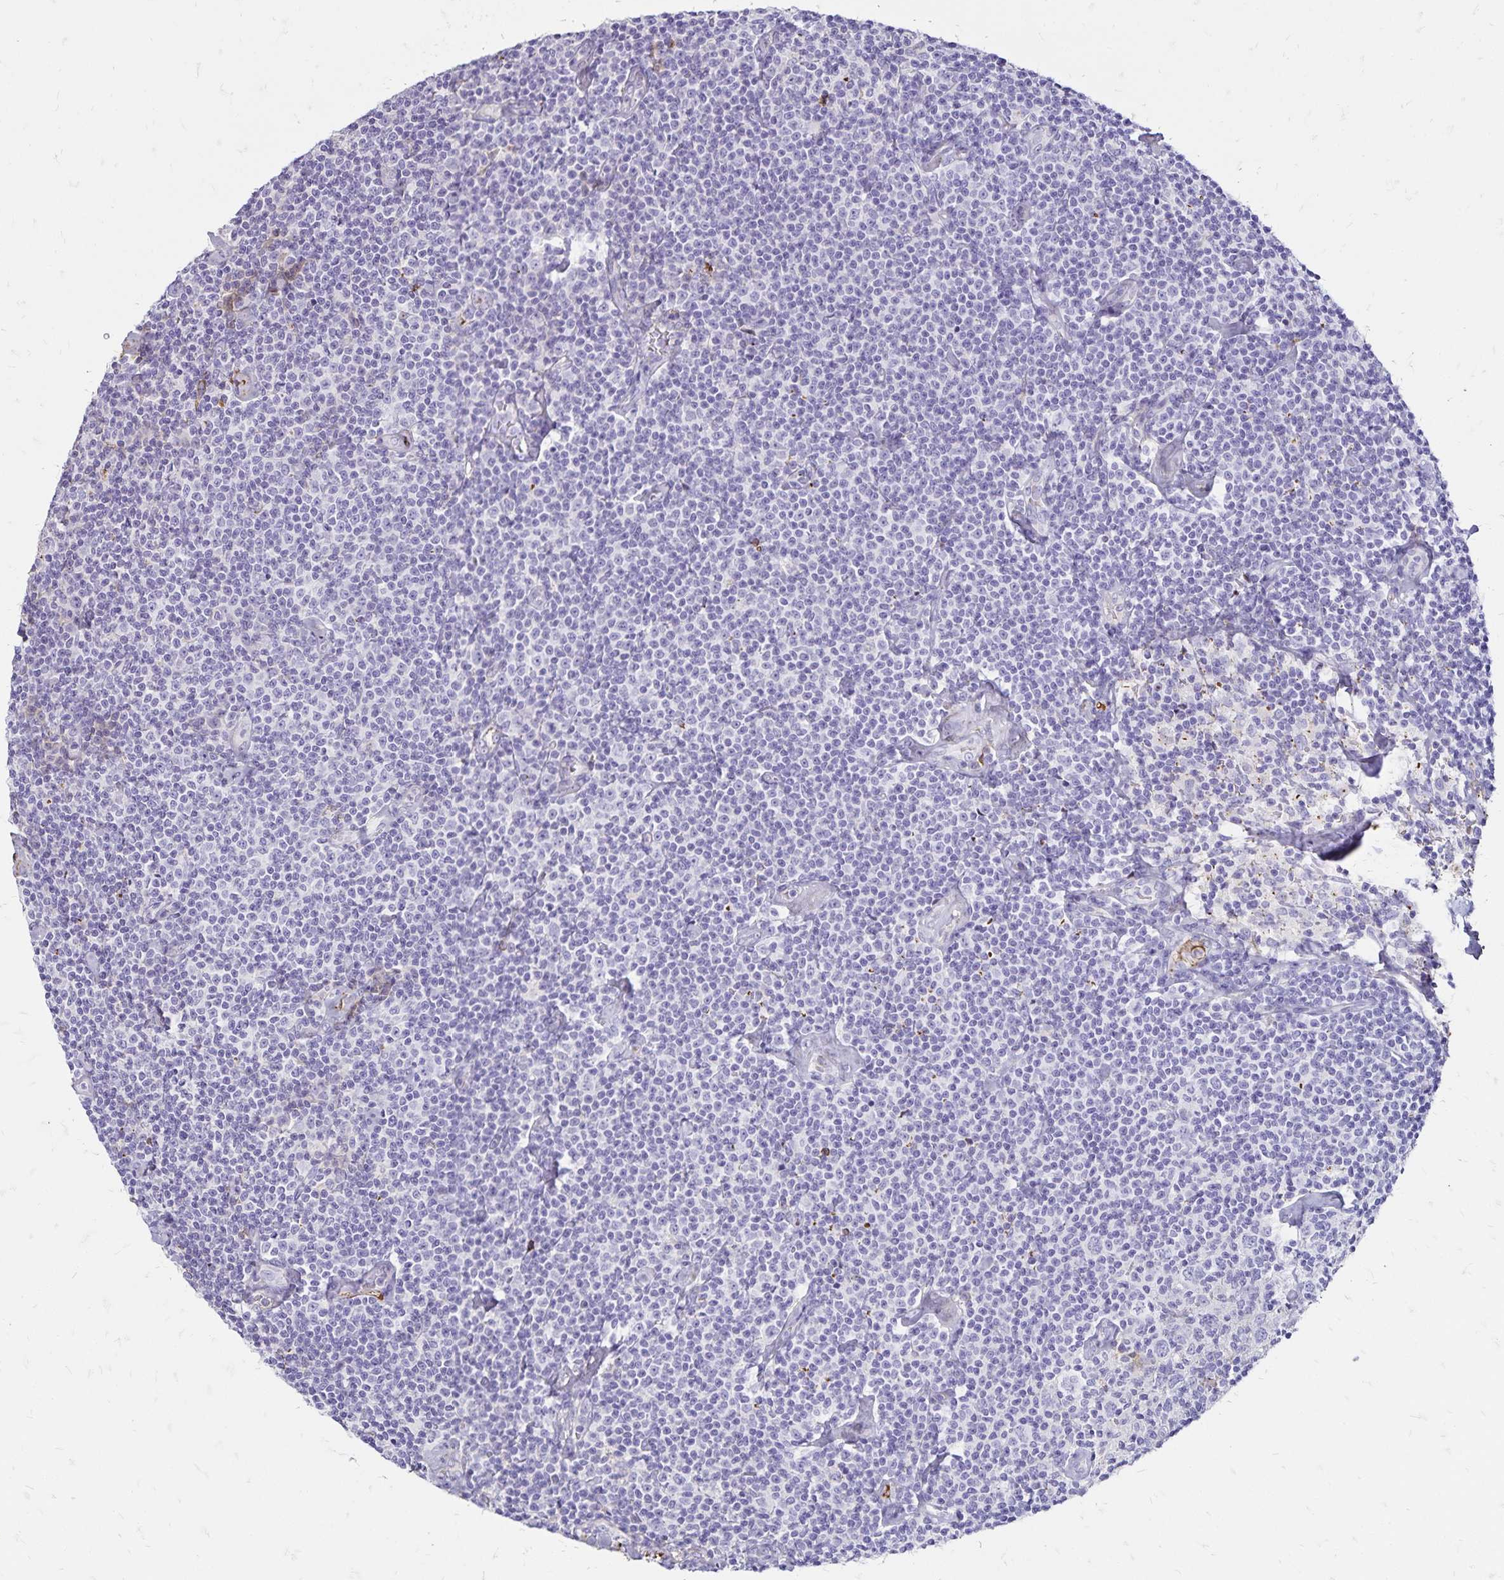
{"staining": {"intensity": "negative", "quantity": "none", "location": "none"}, "tissue": "lymphoma", "cell_type": "Tumor cells", "image_type": "cancer", "snomed": [{"axis": "morphology", "description": "Malignant lymphoma, non-Hodgkin's type, Low grade"}, {"axis": "topography", "description": "Lymph node"}], "caption": "Malignant lymphoma, non-Hodgkin's type (low-grade) was stained to show a protein in brown. There is no significant staining in tumor cells.", "gene": "KISS1", "patient": {"sex": "male", "age": 81}}